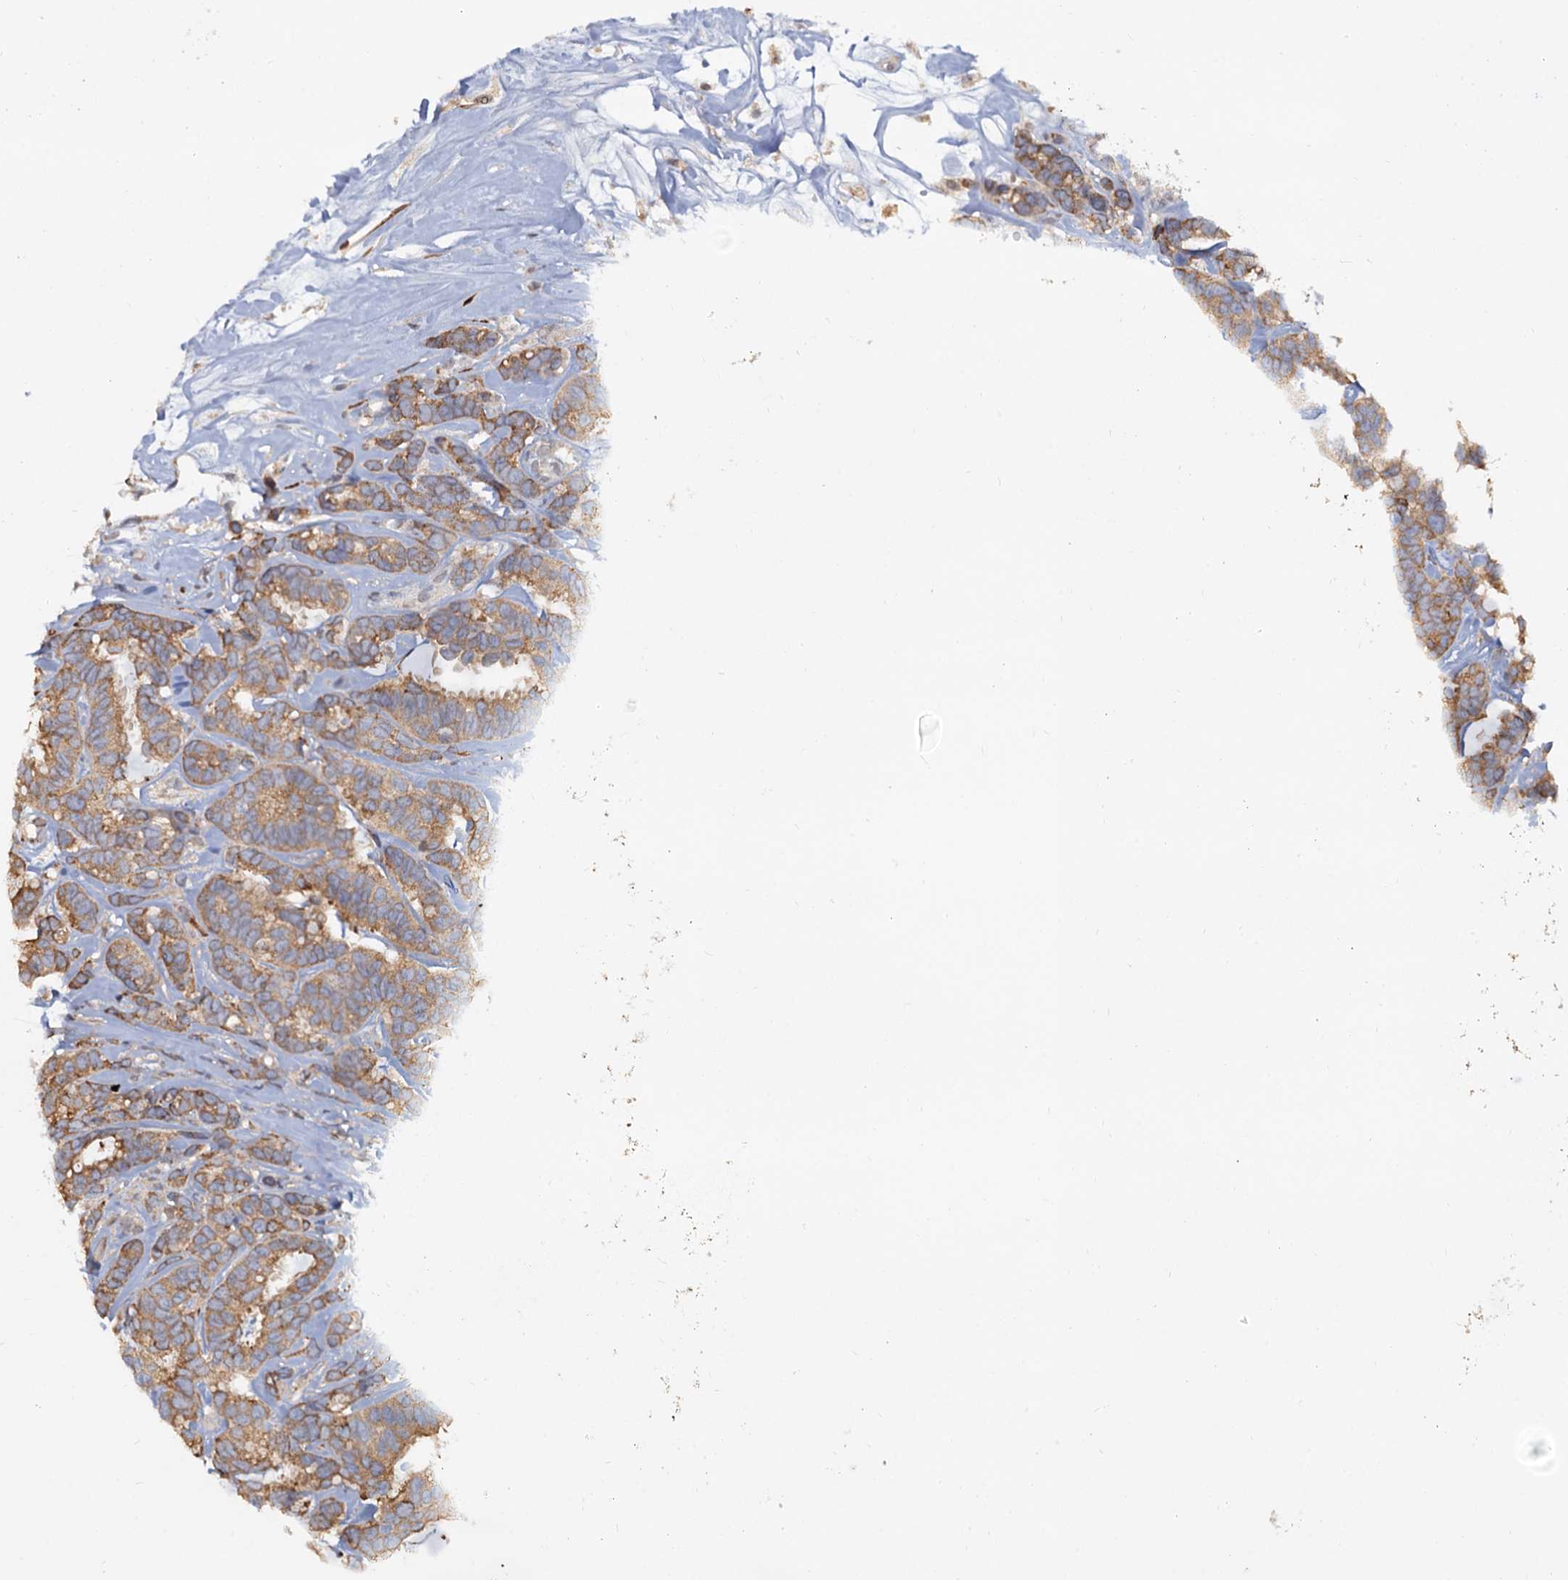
{"staining": {"intensity": "moderate", "quantity": ">75%", "location": "cytoplasmic/membranous"}, "tissue": "breast cancer", "cell_type": "Tumor cells", "image_type": "cancer", "snomed": [{"axis": "morphology", "description": "Duct carcinoma"}, {"axis": "topography", "description": "Breast"}], "caption": "Immunohistochemistry (IHC) staining of breast intraductal carcinoma, which shows medium levels of moderate cytoplasmic/membranous staining in about >75% of tumor cells indicating moderate cytoplasmic/membranous protein positivity. The staining was performed using DAB (brown) for protein detection and nuclei were counterstained in hematoxylin (blue).", "gene": "LRRC51", "patient": {"sex": "female", "age": 87}}